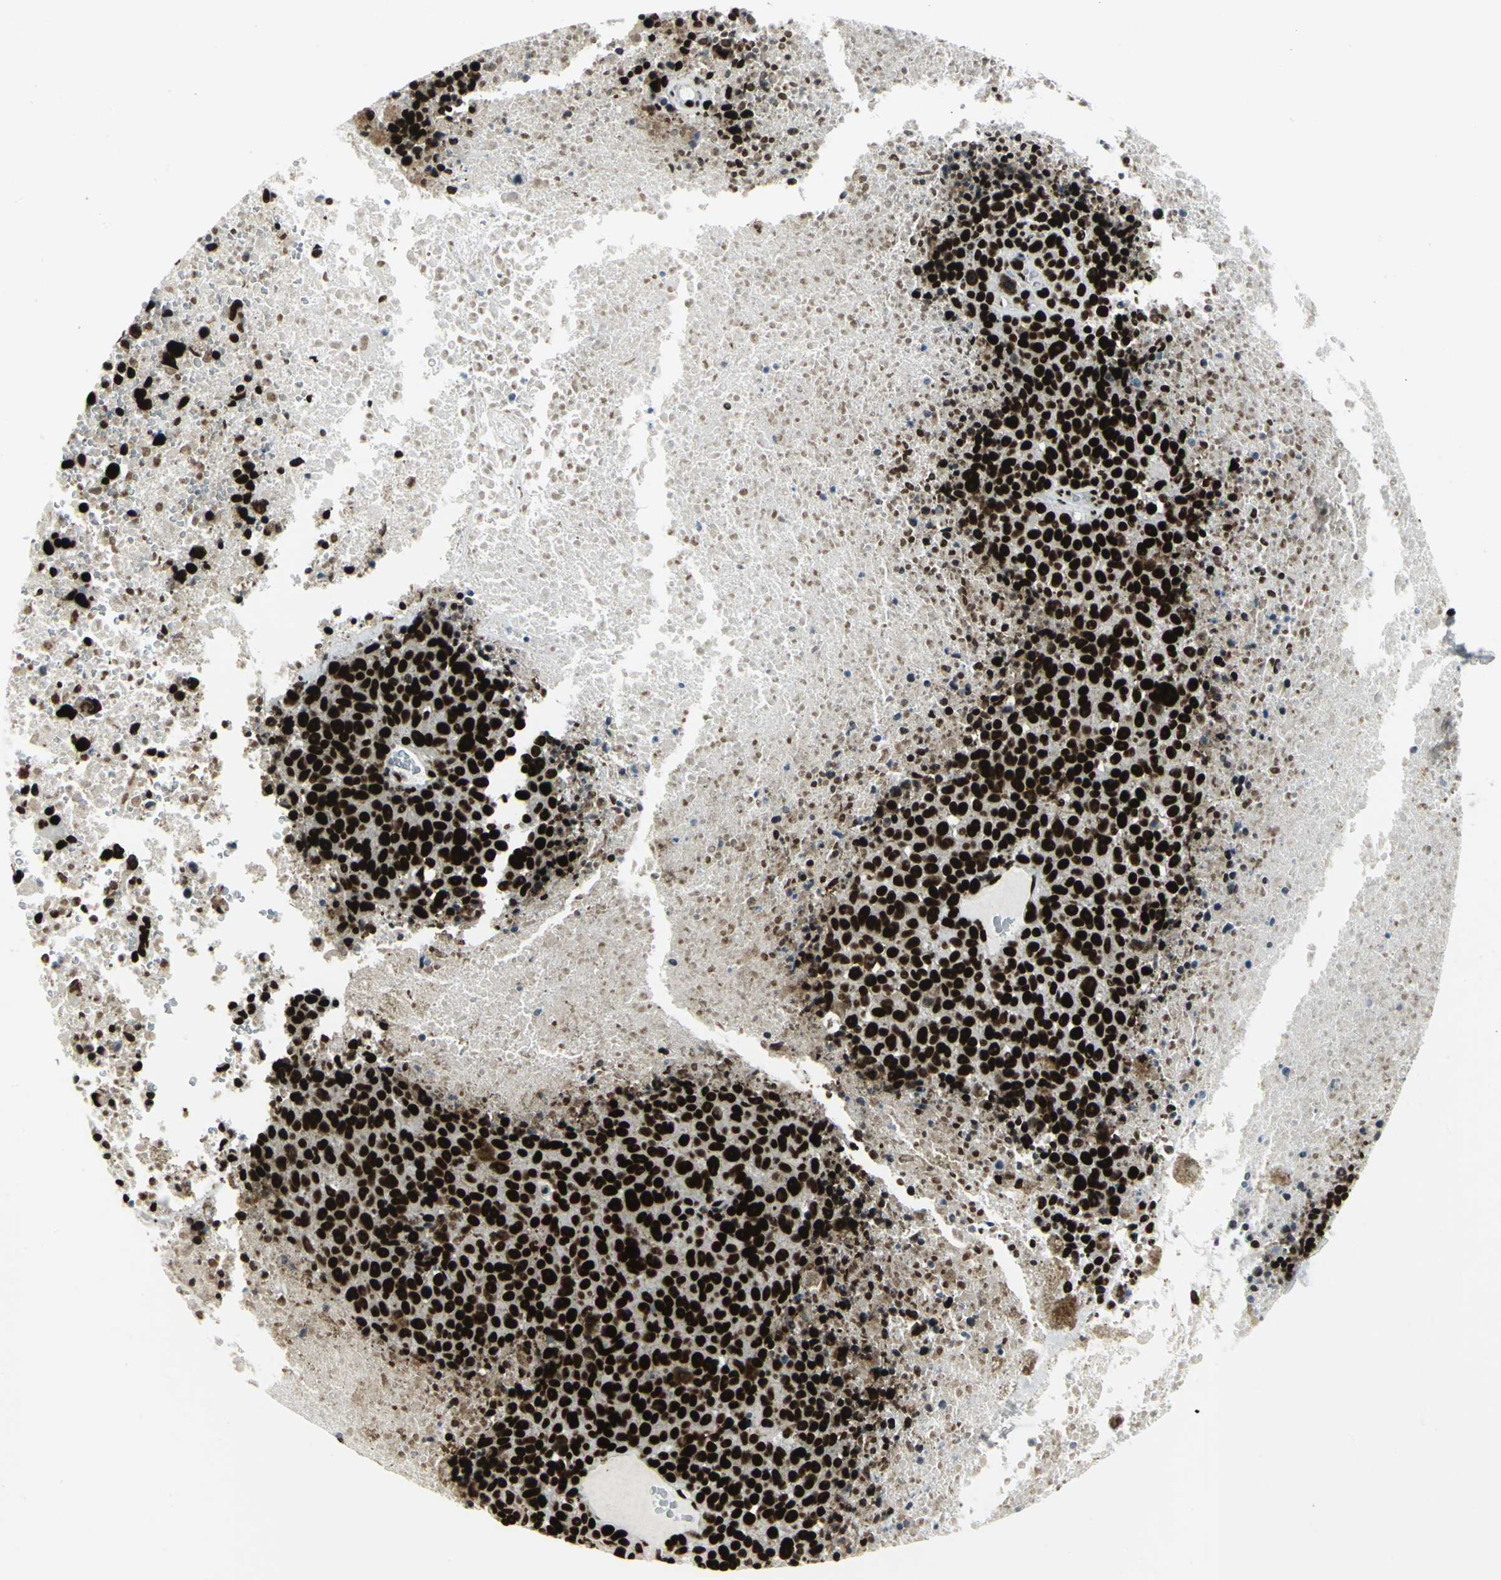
{"staining": {"intensity": "strong", "quantity": ">75%", "location": "nuclear"}, "tissue": "melanoma", "cell_type": "Tumor cells", "image_type": "cancer", "snomed": [{"axis": "morphology", "description": "Malignant melanoma, Metastatic site"}, {"axis": "topography", "description": "Cerebral cortex"}], "caption": "Immunohistochemistry staining of melanoma, which demonstrates high levels of strong nuclear positivity in about >75% of tumor cells indicating strong nuclear protein positivity. The staining was performed using DAB (3,3'-diaminobenzidine) (brown) for protein detection and nuclei were counterstained in hematoxylin (blue).", "gene": "SMARCA4", "patient": {"sex": "female", "age": 52}}